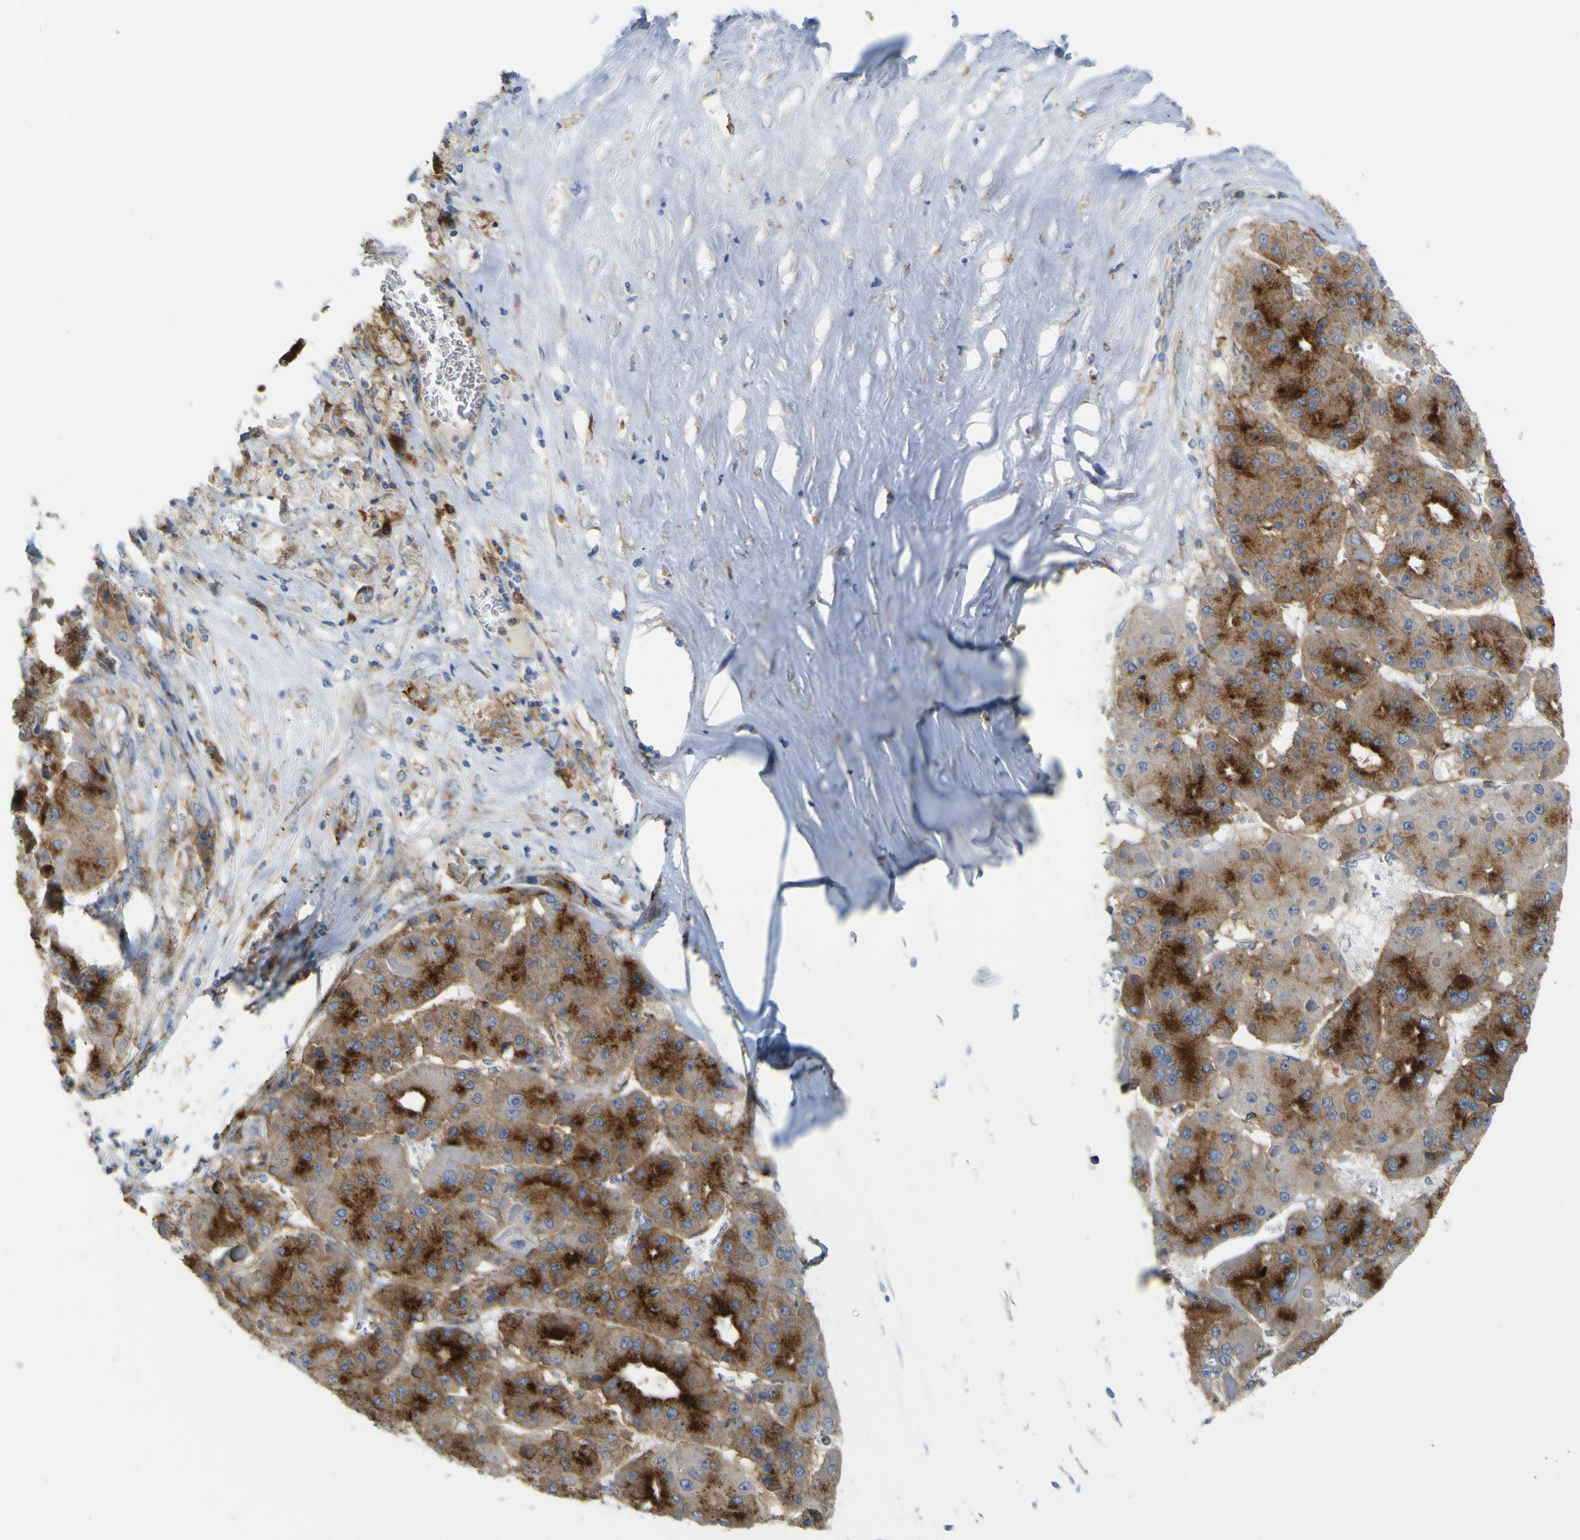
{"staining": {"intensity": "strong", "quantity": "25%-75%", "location": "cytoplasmic/membranous"}, "tissue": "liver cancer", "cell_type": "Tumor cells", "image_type": "cancer", "snomed": [{"axis": "morphology", "description": "Carcinoma, Hepatocellular, NOS"}, {"axis": "topography", "description": "Liver"}], "caption": "Protein expression analysis of human liver cancer (hepatocellular carcinoma) reveals strong cytoplasmic/membranous expression in about 25%-75% of tumor cells. The staining was performed using DAB (3,3'-diaminobenzidine), with brown indicating positive protein expression. Nuclei are stained blue with hematoxylin.", "gene": "IGF2R", "patient": {"sex": "female", "age": 73}}